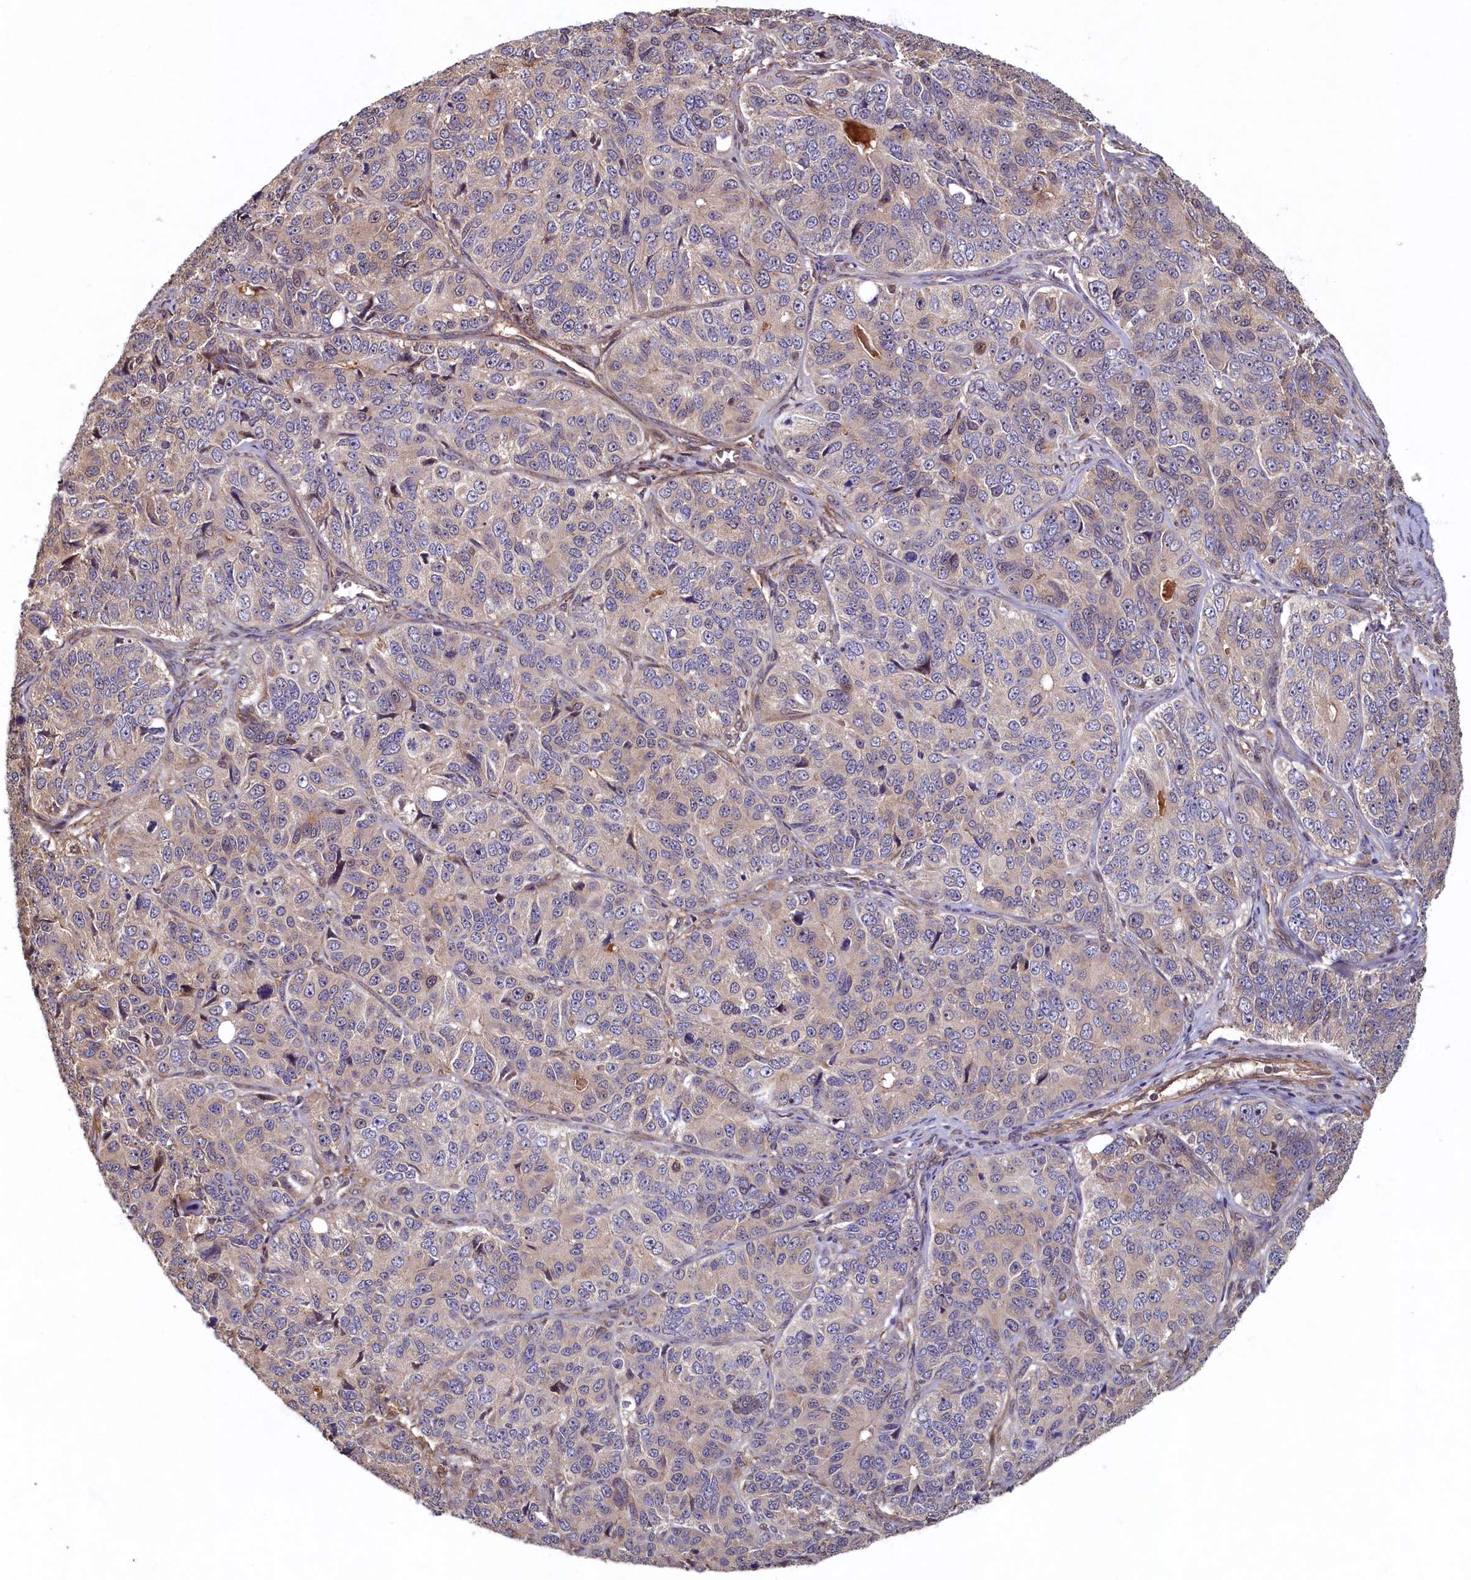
{"staining": {"intensity": "weak", "quantity": "<25%", "location": "cytoplasmic/membranous"}, "tissue": "ovarian cancer", "cell_type": "Tumor cells", "image_type": "cancer", "snomed": [{"axis": "morphology", "description": "Carcinoma, endometroid"}, {"axis": "topography", "description": "Ovary"}], "caption": "This is a histopathology image of IHC staining of endometroid carcinoma (ovarian), which shows no staining in tumor cells.", "gene": "LCMT2", "patient": {"sex": "female", "age": 51}}